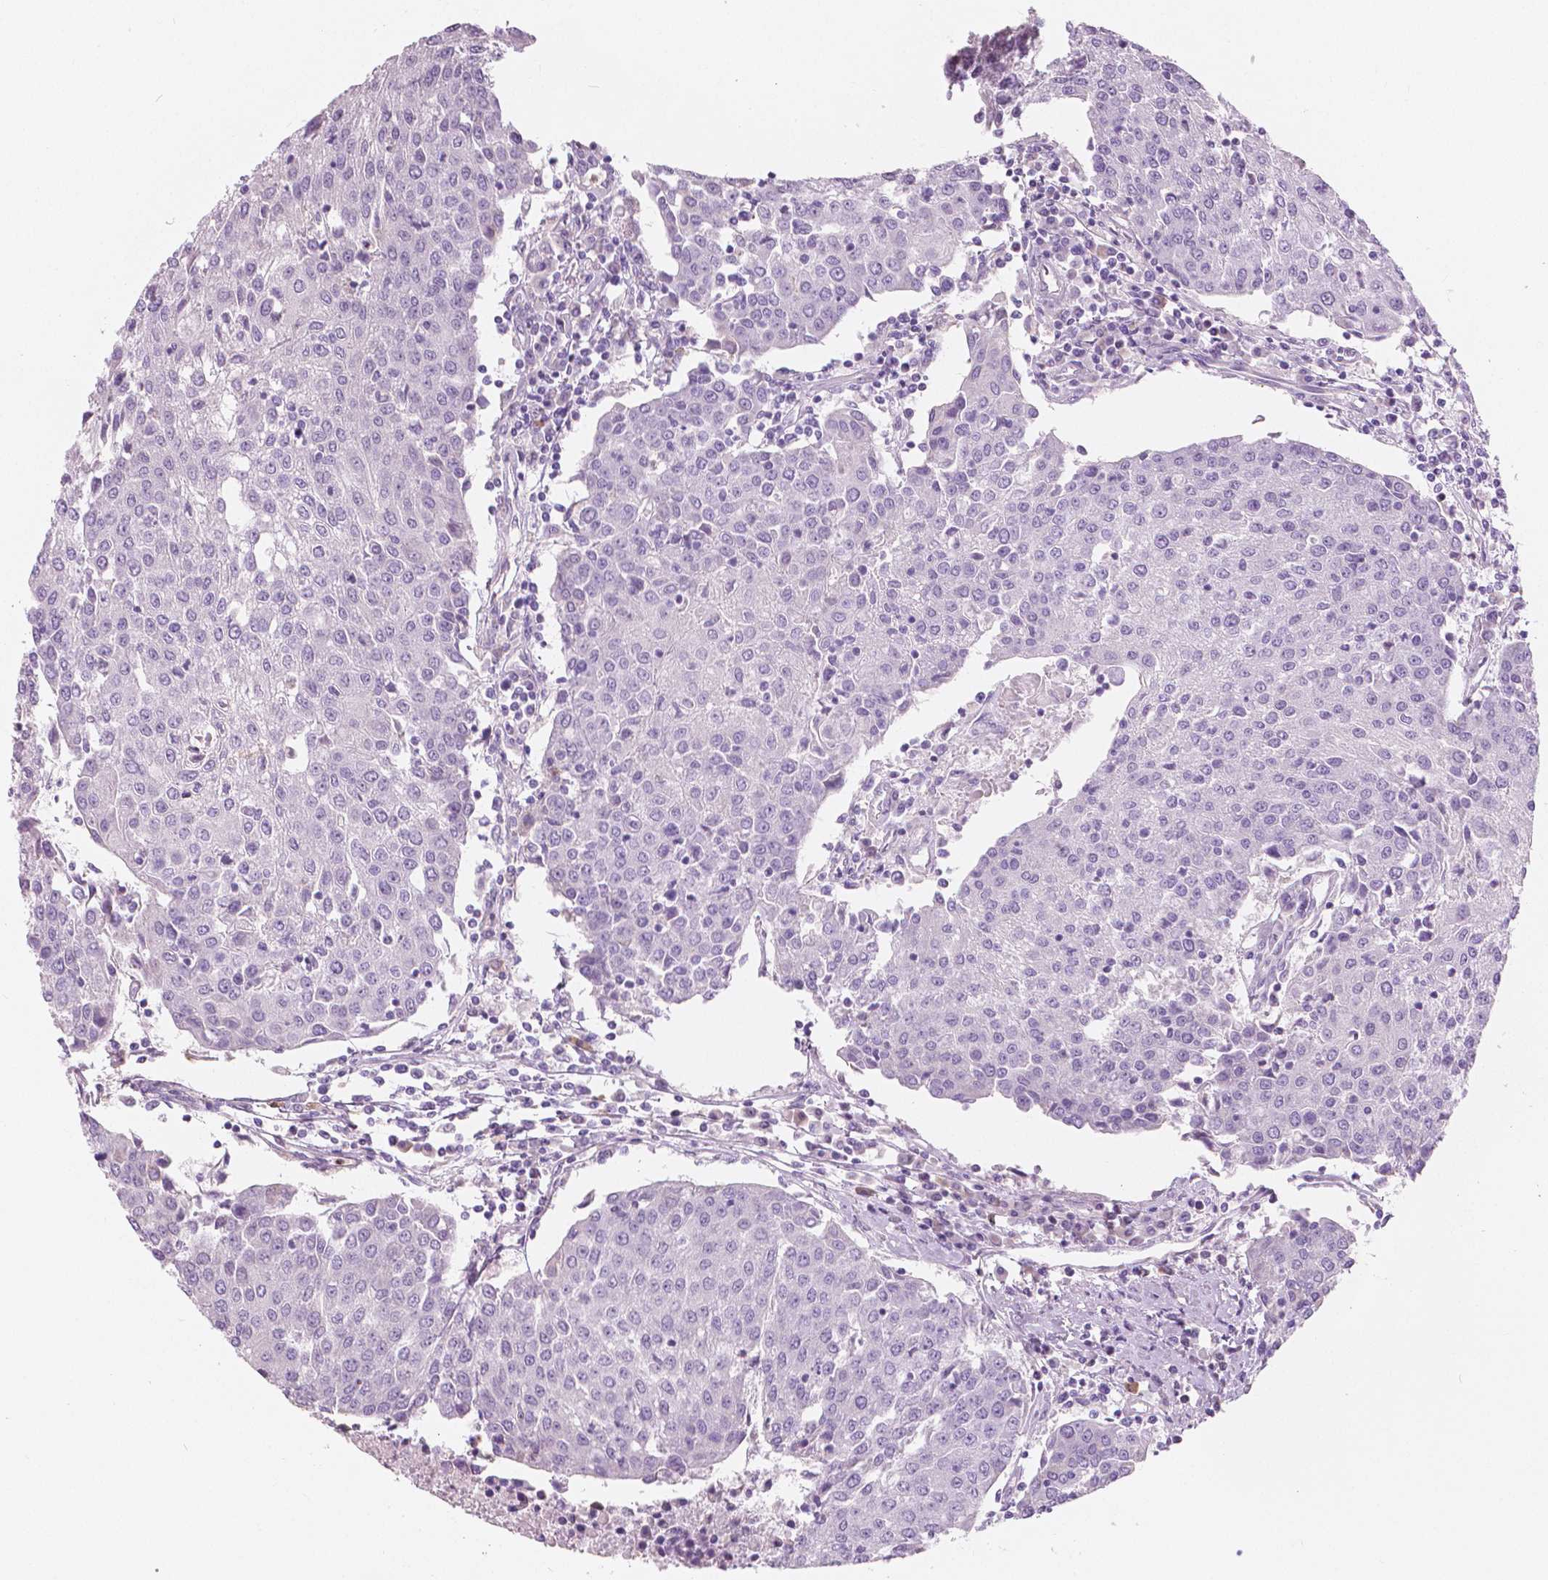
{"staining": {"intensity": "negative", "quantity": "none", "location": "none"}, "tissue": "urothelial cancer", "cell_type": "Tumor cells", "image_type": "cancer", "snomed": [{"axis": "morphology", "description": "Urothelial carcinoma, High grade"}, {"axis": "topography", "description": "Urinary bladder"}], "caption": "The image displays no significant expression in tumor cells of urothelial cancer.", "gene": "CXCR2", "patient": {"sex": "female", "age": 85}}